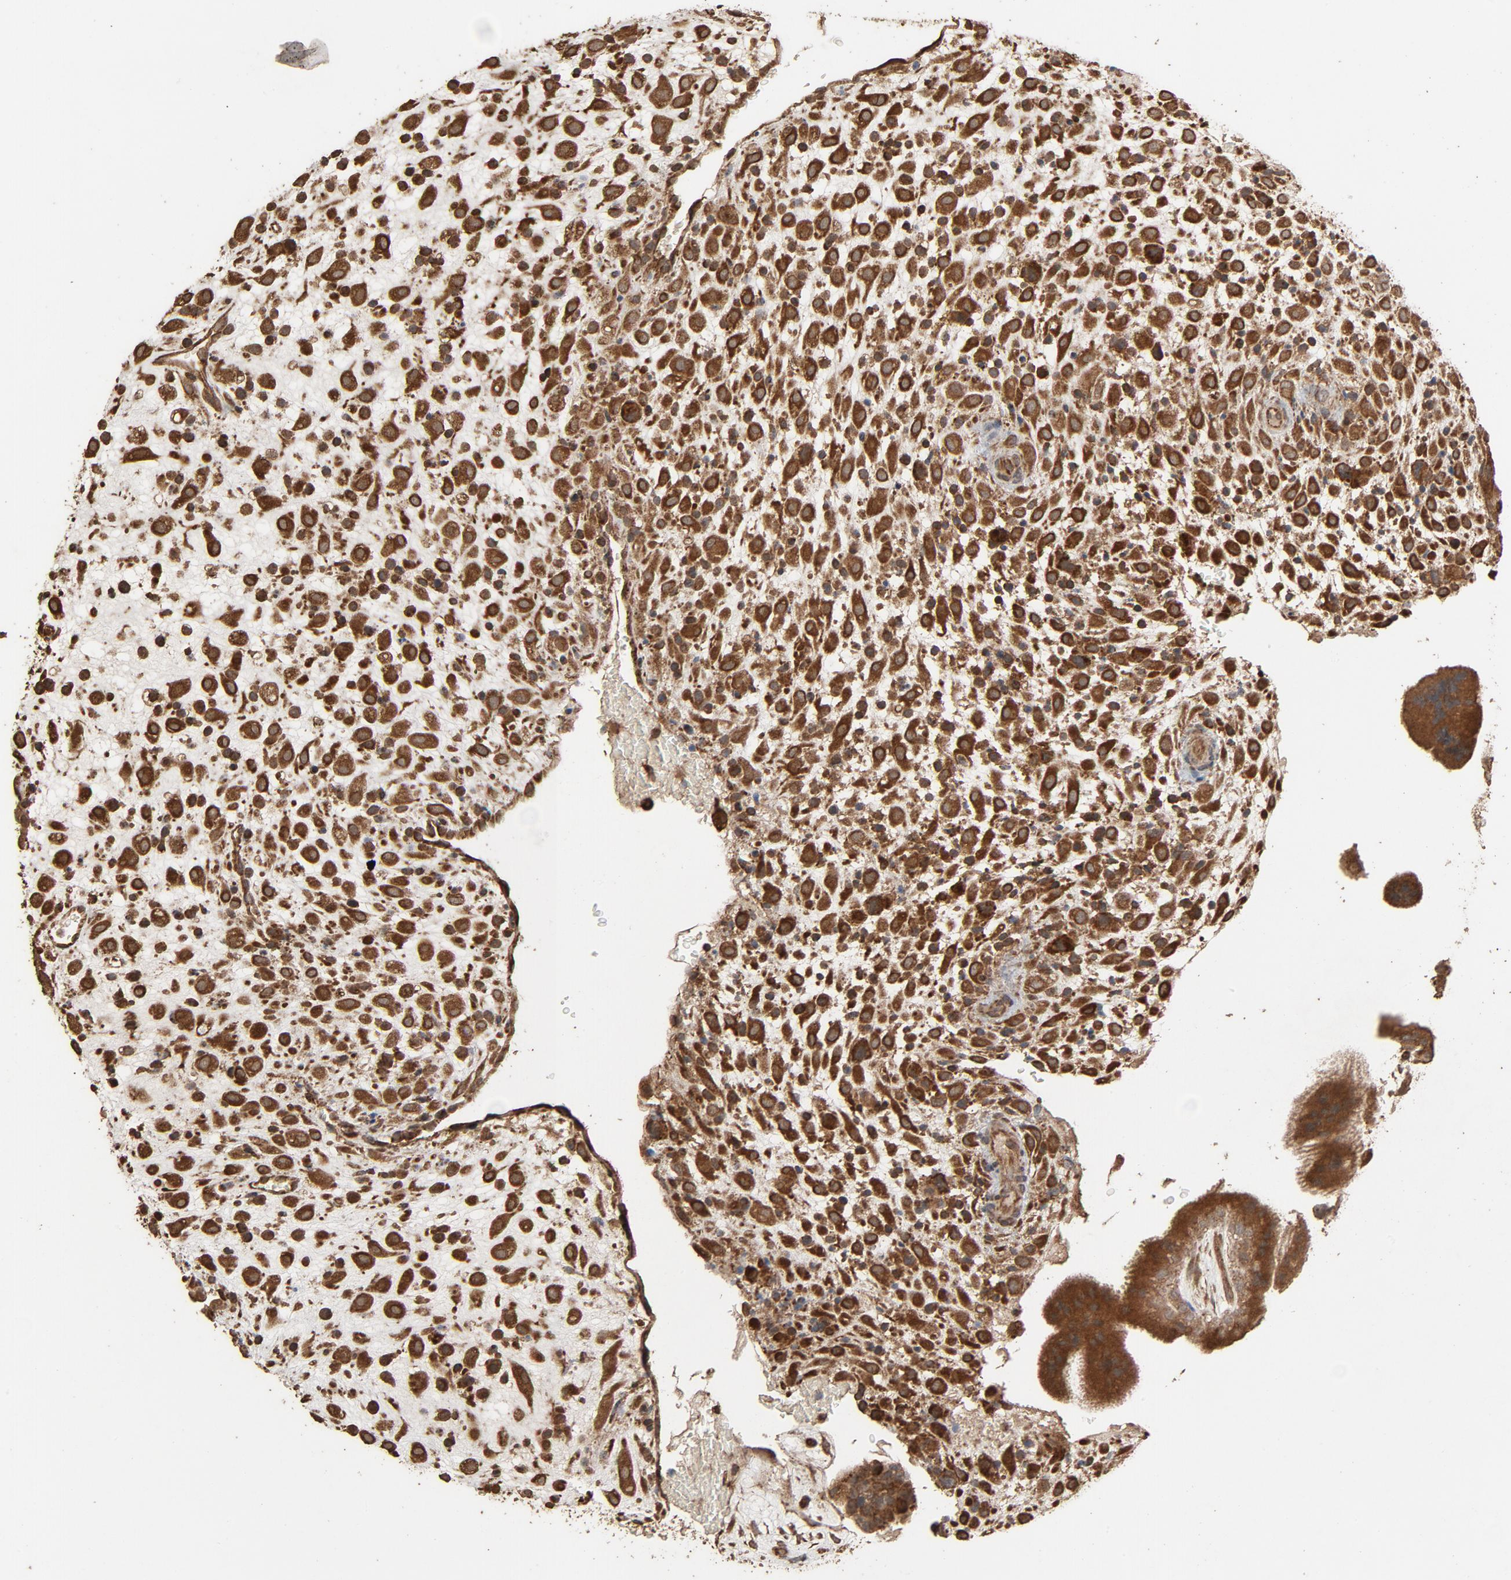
{"staining": {"intensity": "strong", "quantity": ">75%", "location": "cytoplasmic/membranous"}, "tissue": "placenta", "cell_type": "Decidual cells", "image_type": "normal", "snomed": [{"axis": "morphology", "description": "Normal tissue, NOS"}, {"axis": "topography", "description": "Placenta"}], "caption": "A high amount of strong cytoplasmic/membranous staining is seen in approximately >75% of decidual cells in normal placenta. (Brightfield microscopy of DAB IHC at high magnification).", "gene": "RPS6KA6", "patient": {"sex": "female", "age": 35}}